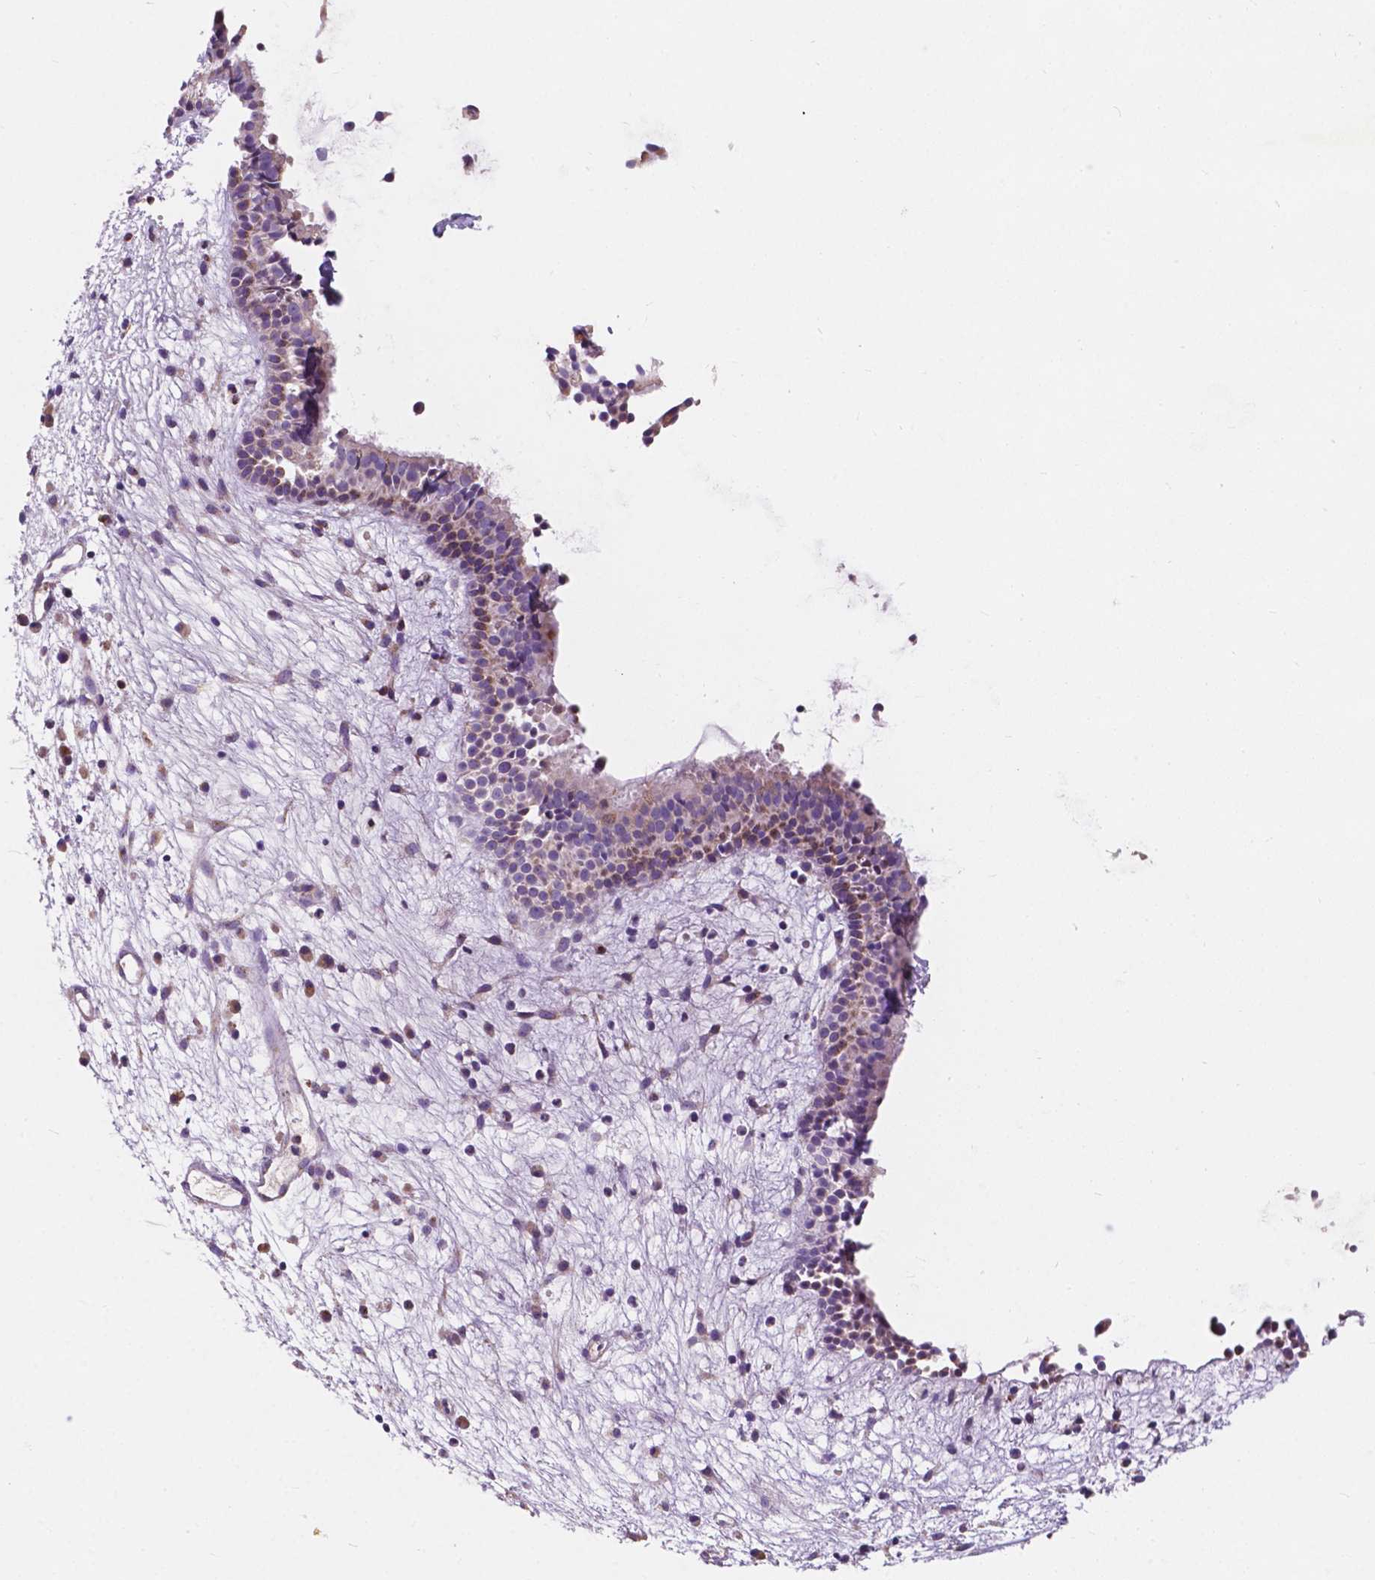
{"staining": {"intensity": "weak", "quantity": "<25%", "location": "cytoplasmic/membranous"}, "tissue": "nasopharynx", "cell_type": "Respiratory epithelial cells", "image_type": "normal", "snomed": [{"axis": "morphology", "description": "Normal tissue, NOS"}, {"axis": "topography", "description": "Nasopharynx"}], "caption": "This is an immunohistochemistry histopathology image of benign nasopharynx. There is no expression in respiratory epithelial cells.", "gene": "IREB2", "patient": {"sex": "male", "age": 77}}